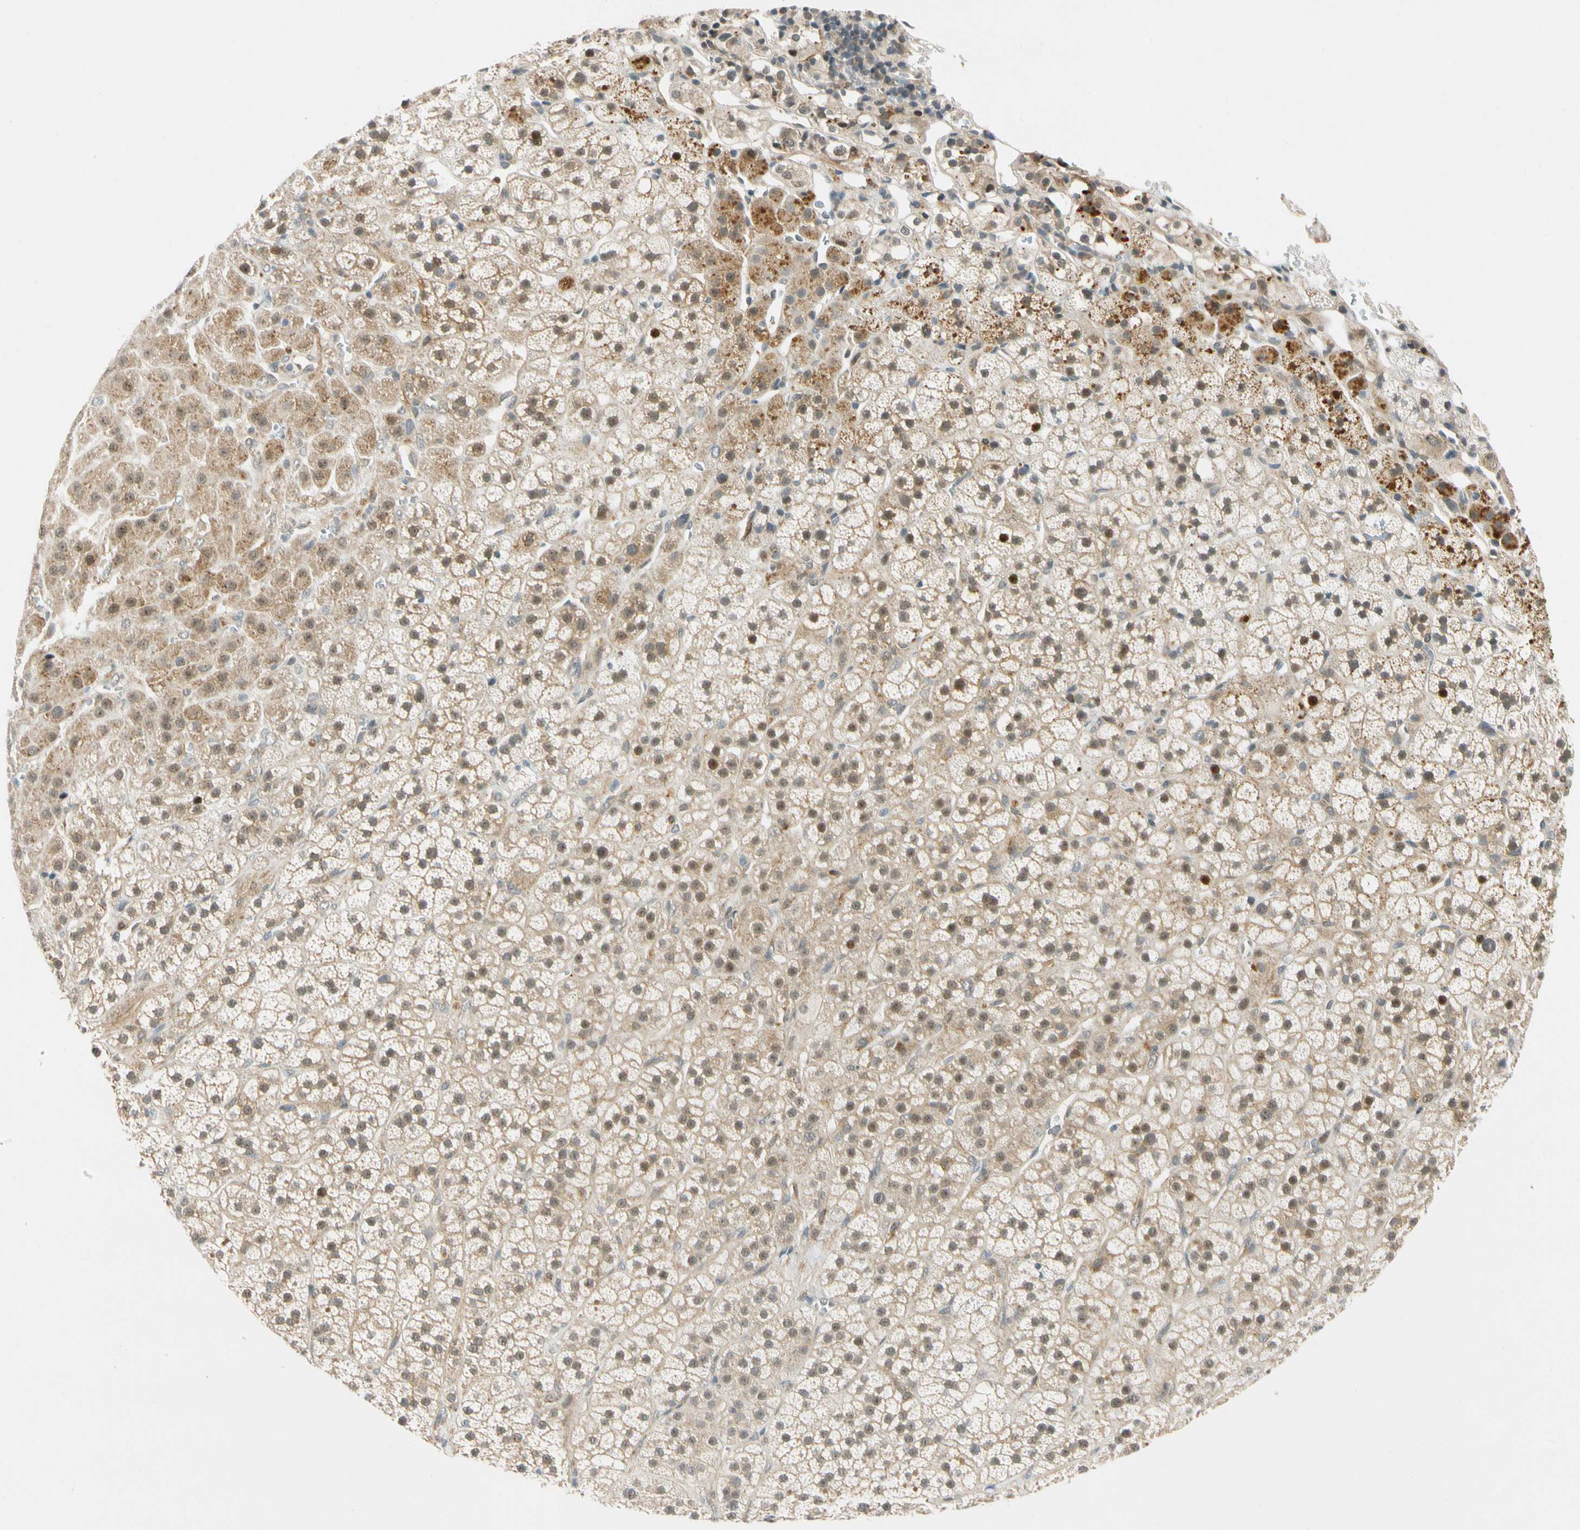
{"staining": {"intensity": "weak", "quantity": ">75%", "location": "cytoplasmic/membranous,nuclear"}, "tissue": "adrenal gland", "cell_type": "Glandular cells", "image_type": "normal", "snomed": [{"axis": "morphology", "description": "Normal tissue, NOS"}, {"axis": "topography", "description": "Adrenal gland"}], "caption": "About >75% of glandular cells in normal adrenal gland exhibit weak cytoplasmic/membranous,nuclear protein expression as visualized by brown immunohistochemical staining.", "gene": "GATD1", "patient": {"sex": "male", "age": 56}}